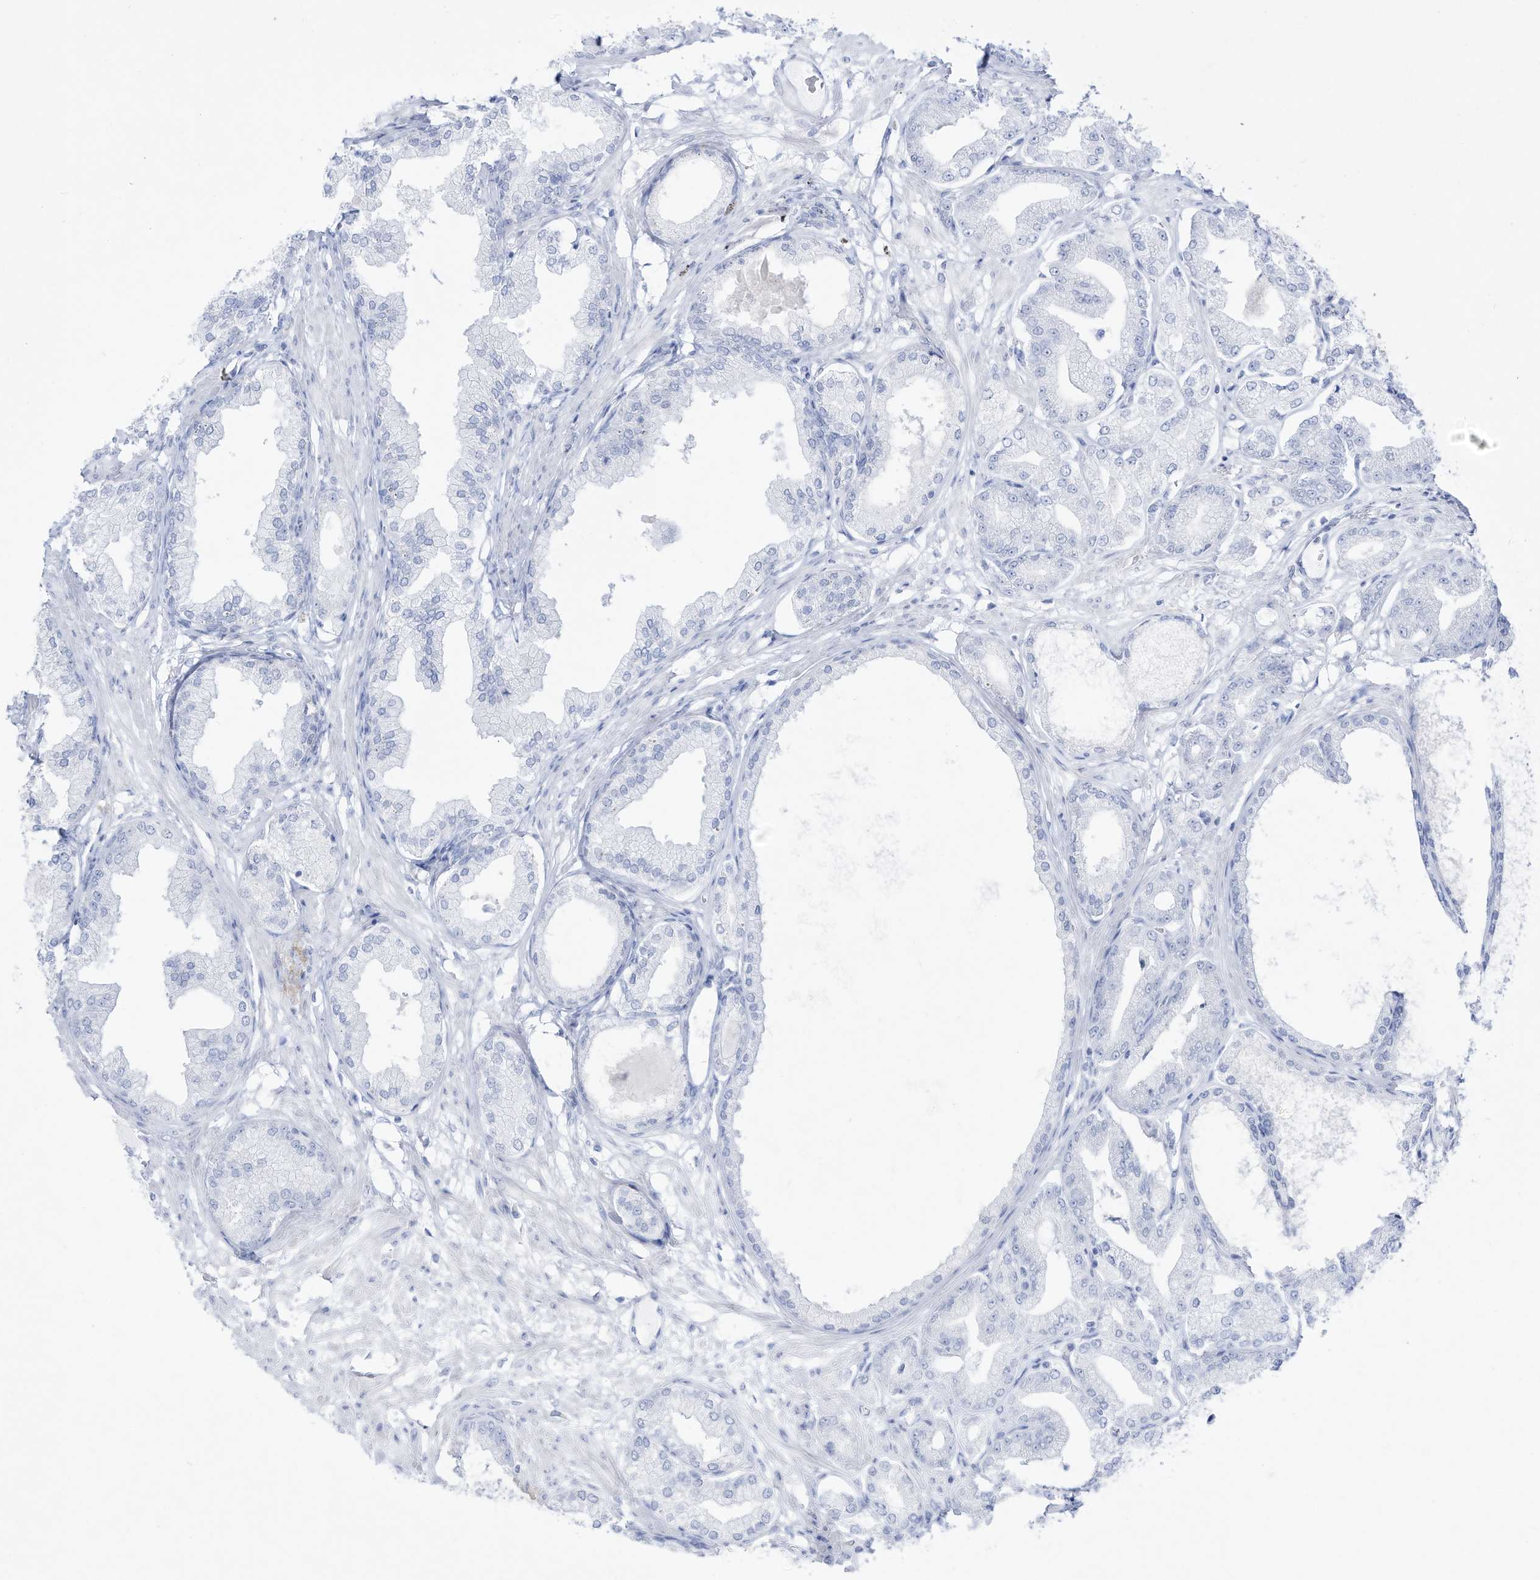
{"staining": {"intensity": "negative", "quantity": "none", "location": "none"}, "tissue": "prostate cancer", "cell_type": "Tumor cells", "image_type": "cancer", "snomed": [{"axis": "morphology", "description": "Adenocarcinoma, Low grade"}, {"axis": "topography", "description": "Prostate"}], "caption": "This is an immunohistochemistry (IHC) image of prostate adenocarcinoma (low-grade). There is no positivity in tumor cells.", "gene": "DMKN", "patient": {"sex": "male", "age": 63}}